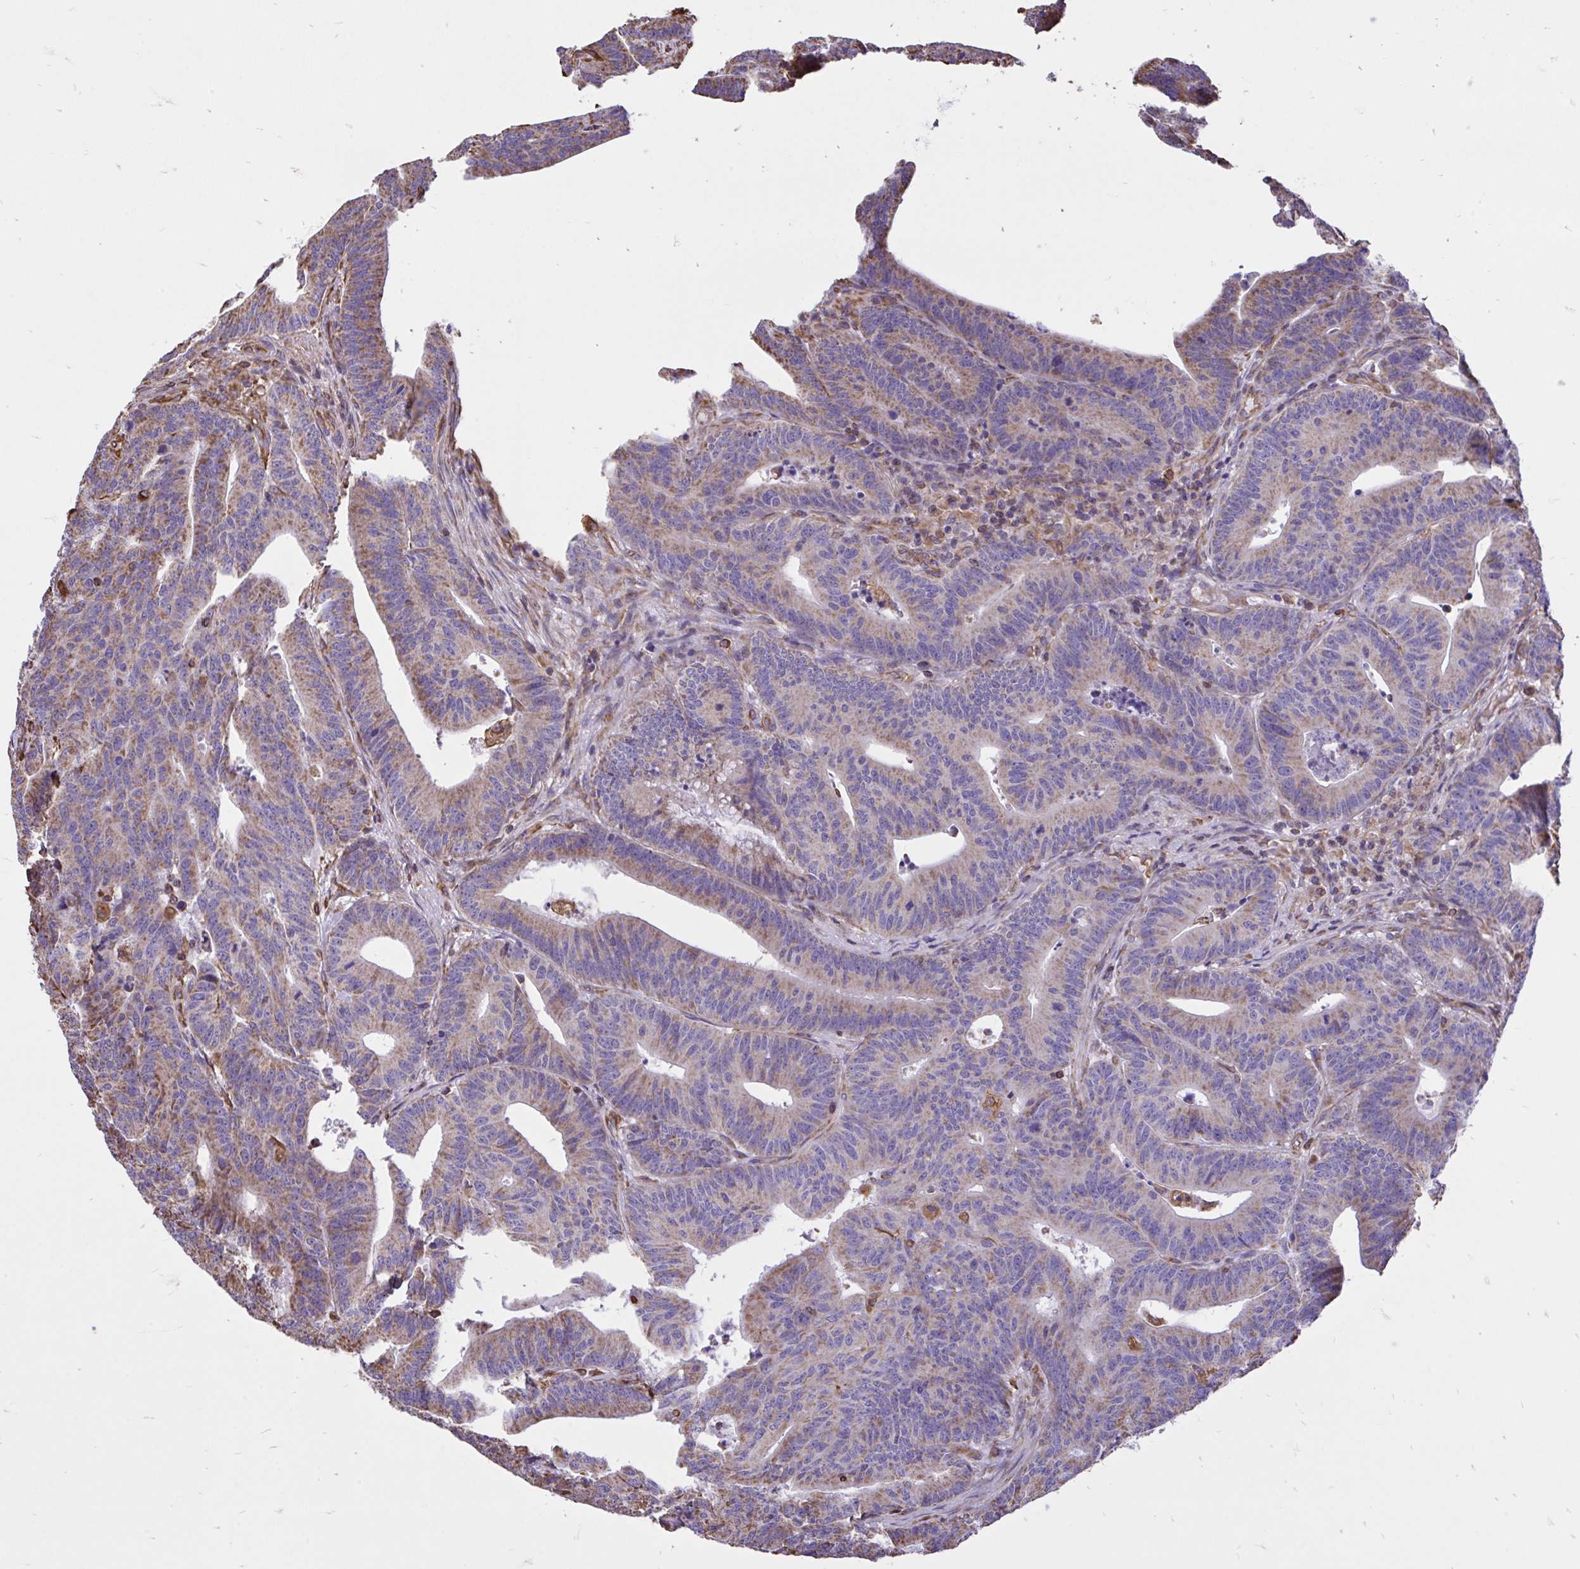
{"staining": {"intensity": "moderate", "quantity": "25%-75%", "location": "cytoplasmic/membranous"}, "tissue": "colorectal cancer", "cell_type": "Tumor cells", "image_type": "cancer", "snomed": [{"axis": "morphology", "description": "Adenocarcinoma, NOS"}, {"axis": "topography", "description": "Colon"}], "caption": "Moderate cytoplasmic/membranous protein staining is present in about 25%-75% of tumor cells in adenocarcinoma (colorectal).", "gene": "RNF103", "patient": {"sex": "female", "age": 78}}